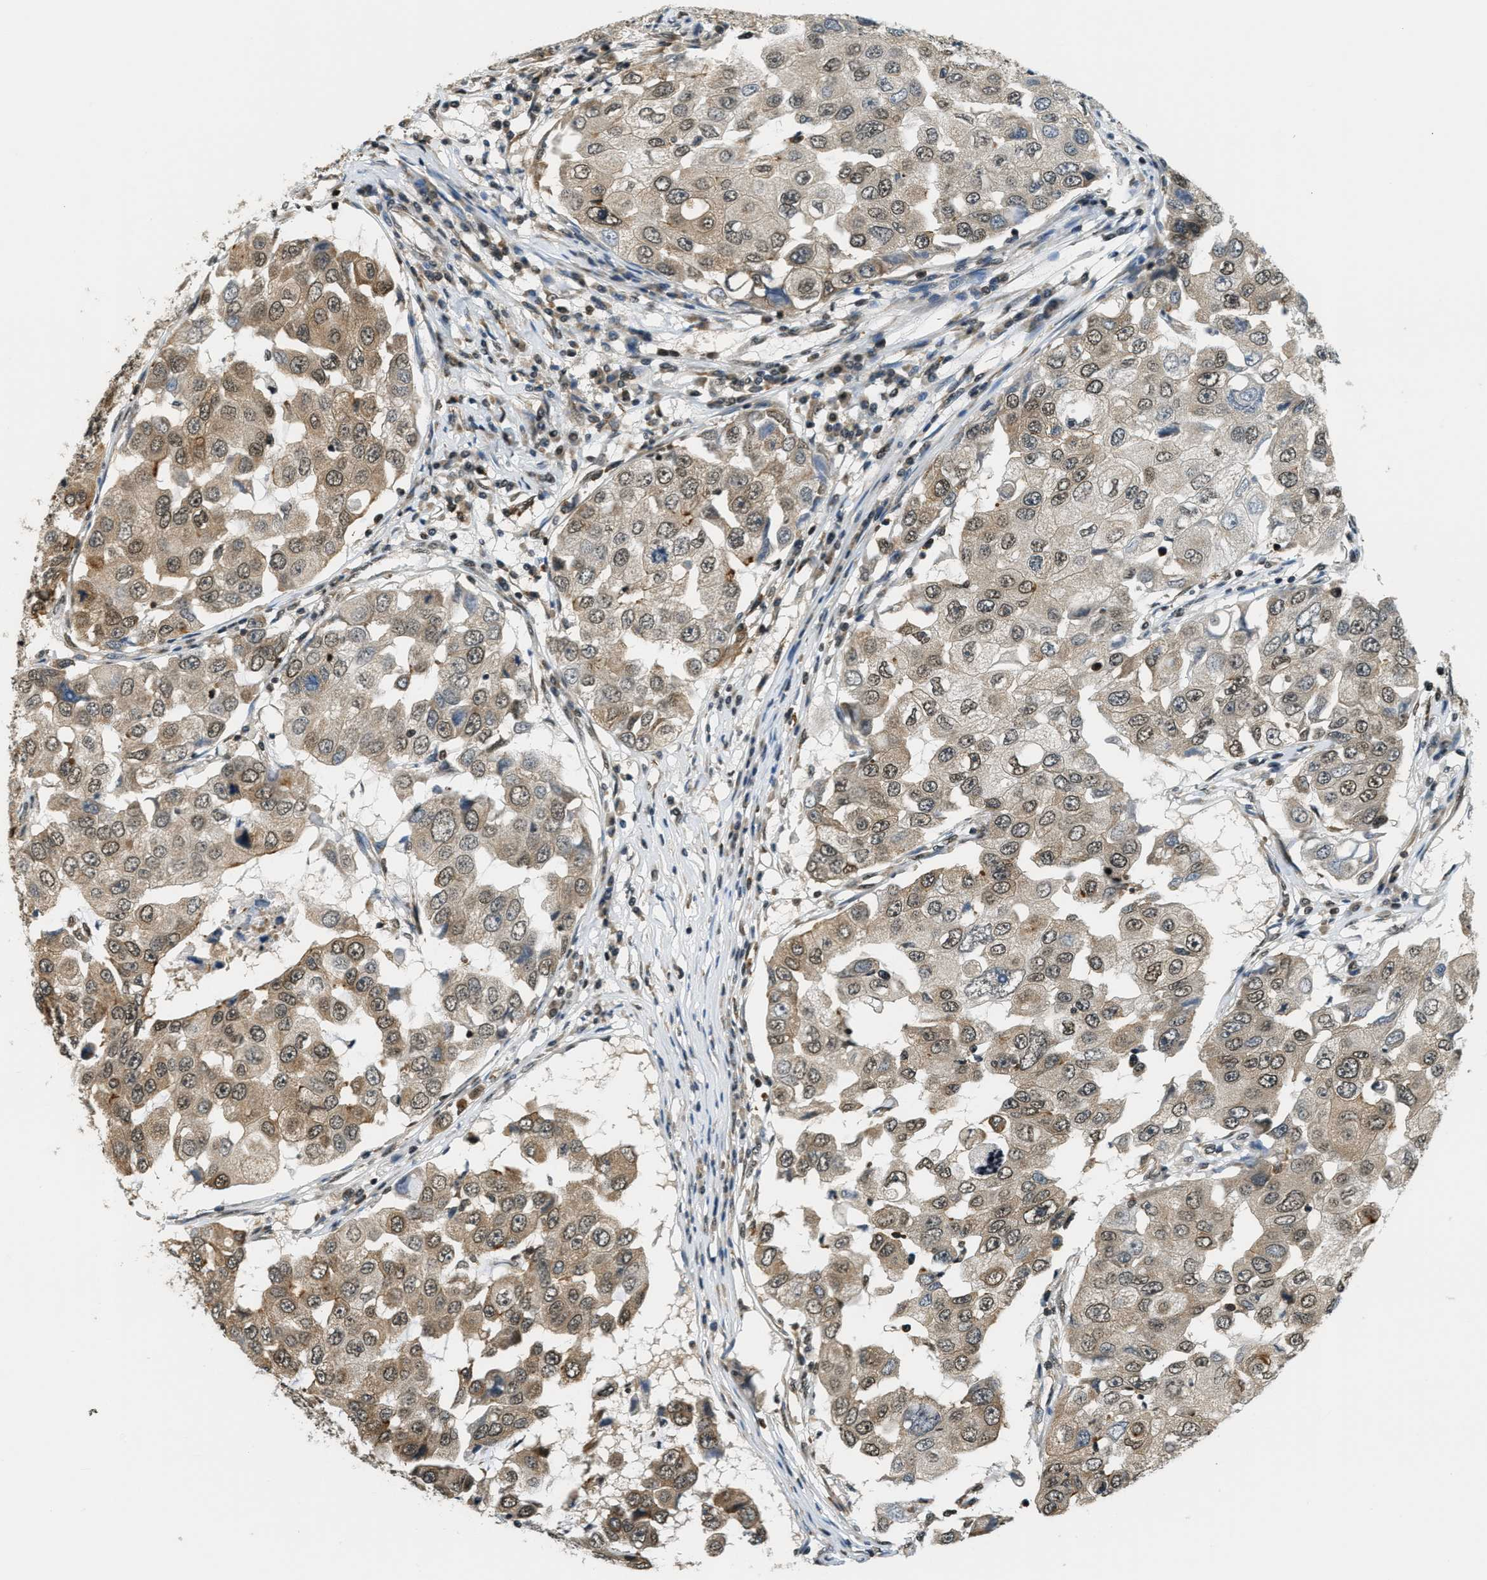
{"staining": {"intensity": "moderate", "quantity": ">75%", "location": "cytoplasmic/membranous"}, "tissue": "breast cancer", "cell_type": "Tumor cells", "image_type": "cancer", "snomed": [{"axis": "morphology", "description": "Duct carcinoma"}, {"axis": "topography", "description": "Breast"}], "caption": "DAB (3,3'-diaminobenzidine) immunohistochemical staining of breast intraductal carcinoma reveals moderate cytoplasmic/membranous protein positivity in about >75% of tumor cells. (brown staining indicates protein expression, while blue staining denotes nuclei).", "gene": "RAB11FIP1", "patient": {"sex": "female", "age": 27}}